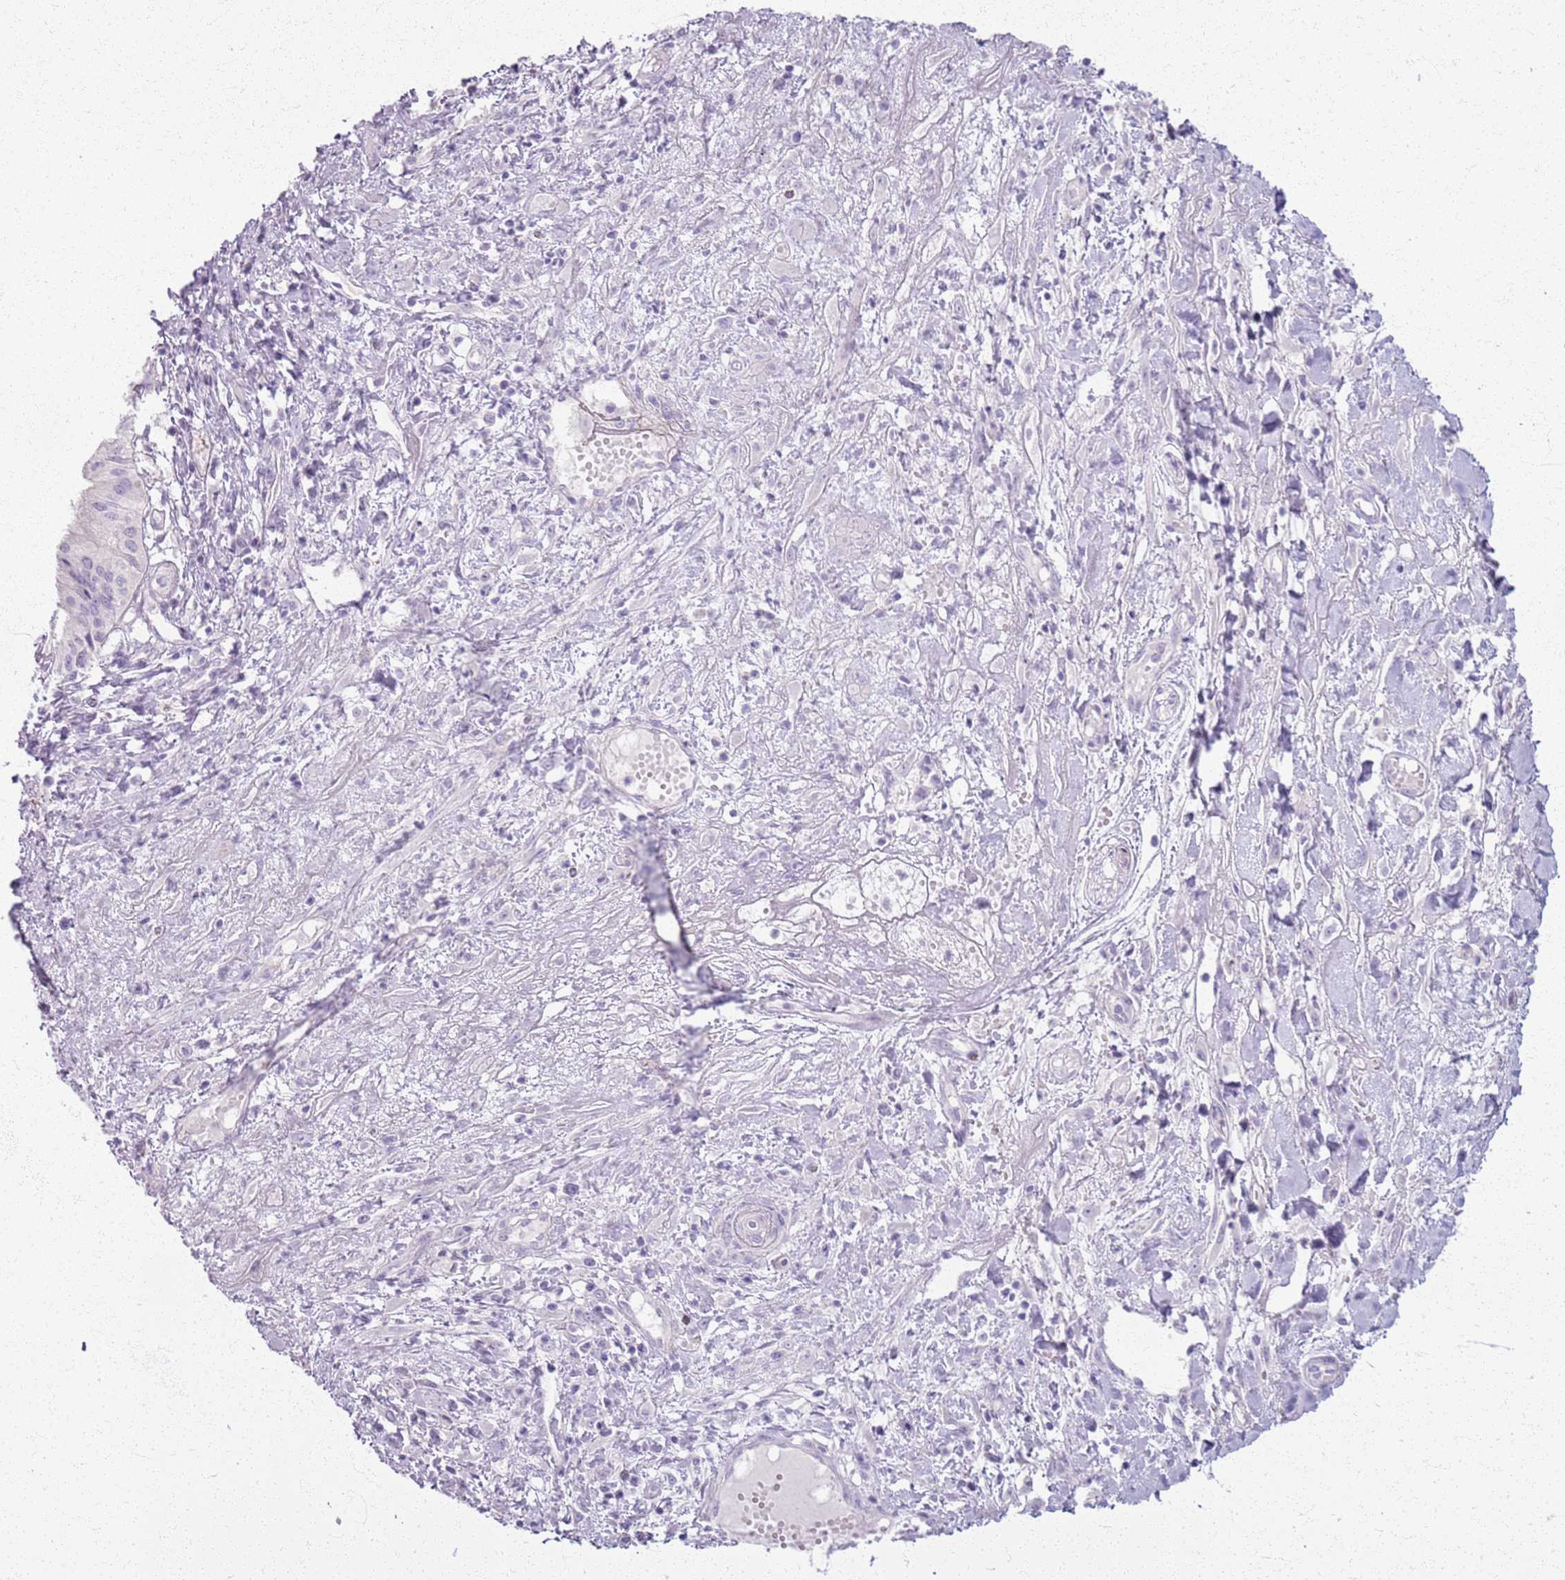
{"staining": {"intensity": "negative", "quantity": "none", "location": "none"}, "tissue": "pancreatic cancer", "cell_type": "Tumor cells", "image_type": "cancer", "snomed": [{"axis": "morphology", "description": "Adenocarcinoma, NOS"}, {"axis": "topography", "description": "Pancreas"}], "caption": "A high-resolution histopathology image shows immunohistochemistry staining of adenocarcinoma (pancreatic), which demonstrates no significant expression in tumor cells.", "gene": "CSRP3", "patient": {"sex": "female", "age": 50}}